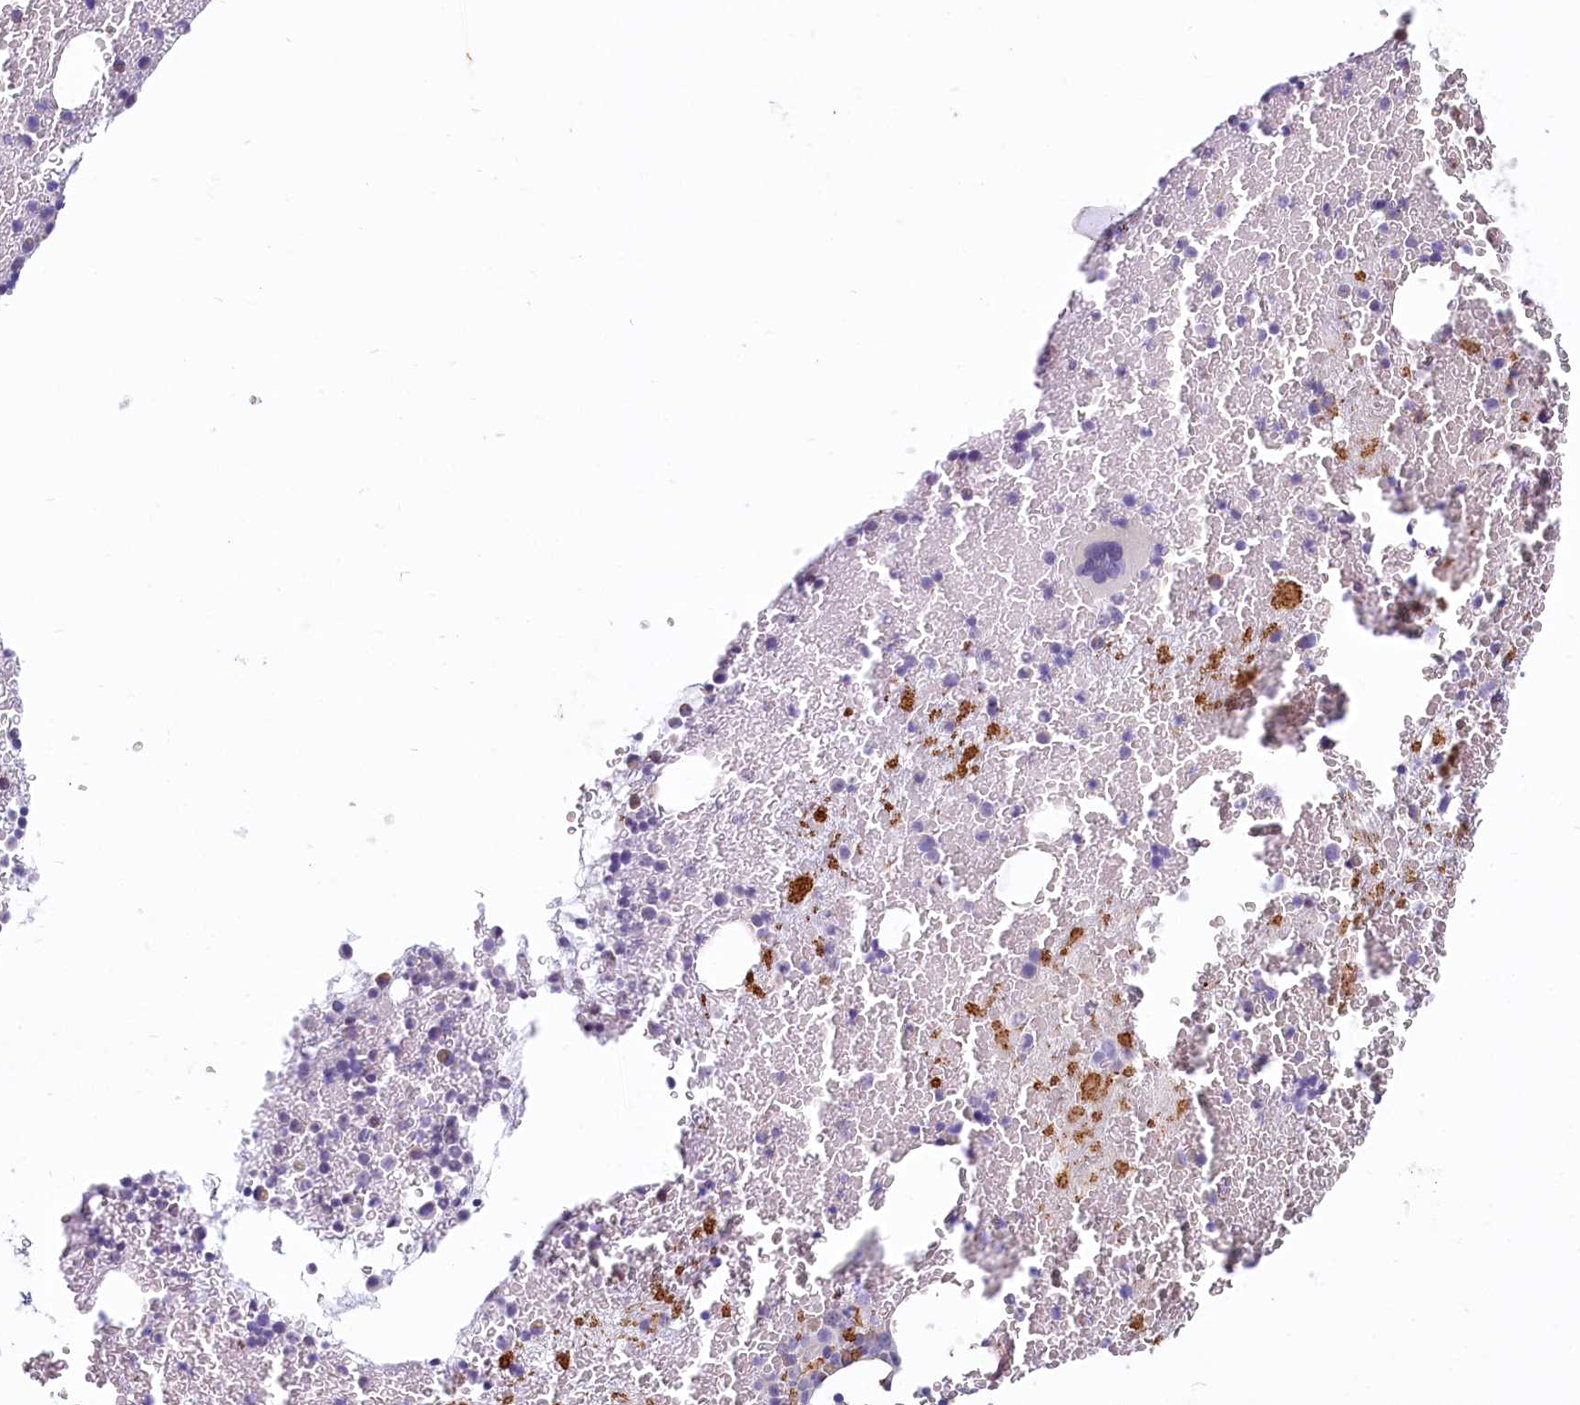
{"staining": {"intensity": "moderate", "quantity": "<25%", "location": "cytoplasmic/membranous"}, "tissue": "bone marrow", "cell_type": "Hematopoietic cells", "image_type": "normal", "snomed": [{"axis": "morphology", "description": "Normal tissue, NOS"}, {"axis": "topography", "description": "Bone marrow"}], "caption": "This histopathology image reveals IHC staining of unremarkable bone marrow, with low moderate cytoplasmic/membranous staining in approximately <25% of hematopoietic cells.", "gene": "LMOD3", "patient": {"sex": "male", "age": 36}}